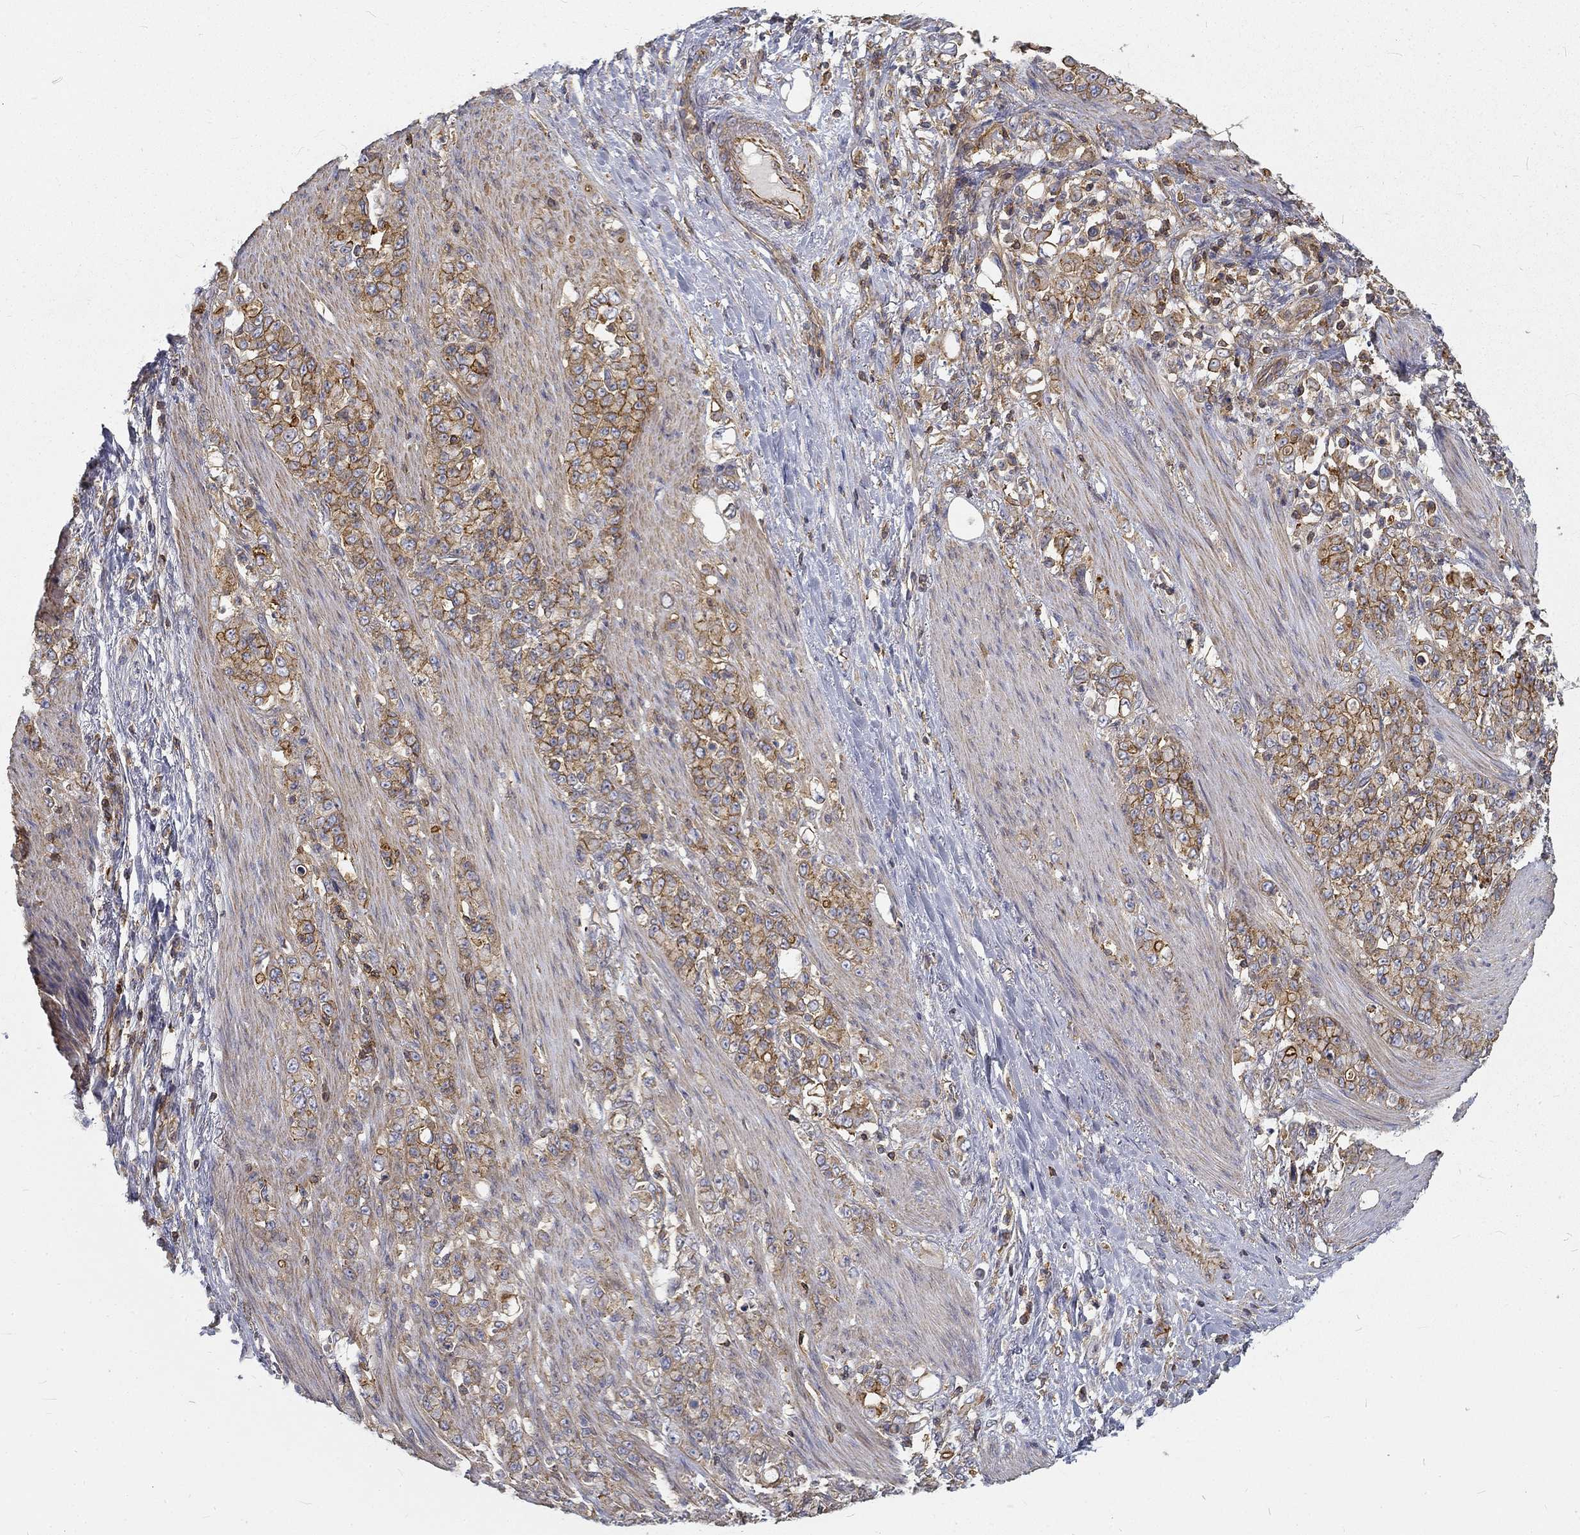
{"staining": {"intensity": "moderate", "quantity": ">75%", "location": "cytoplasmic/membranous"}, "tissue": "stomach cancer", "cell_type": "Tumor cells", "image_type": "cancer", "snomed": [{"axis": "morphology", "description": "Adenocarcinoma, NOS"}, {"axis": "topography", "description": "Stomach"}], "caption": "Stomach cancer stained for a protein exhibits moderate cytoplasmic/membranous positivity in tumor cells. The staining was performed using DAB (3,3'-diaminobenzidine) to visualize the protein expression in brown, while the nuclei were stained in blue with hematoxylin (Magnification: 20x).", "gene": "MTMR11", "patient": {"sex": "female", "age": 79}}